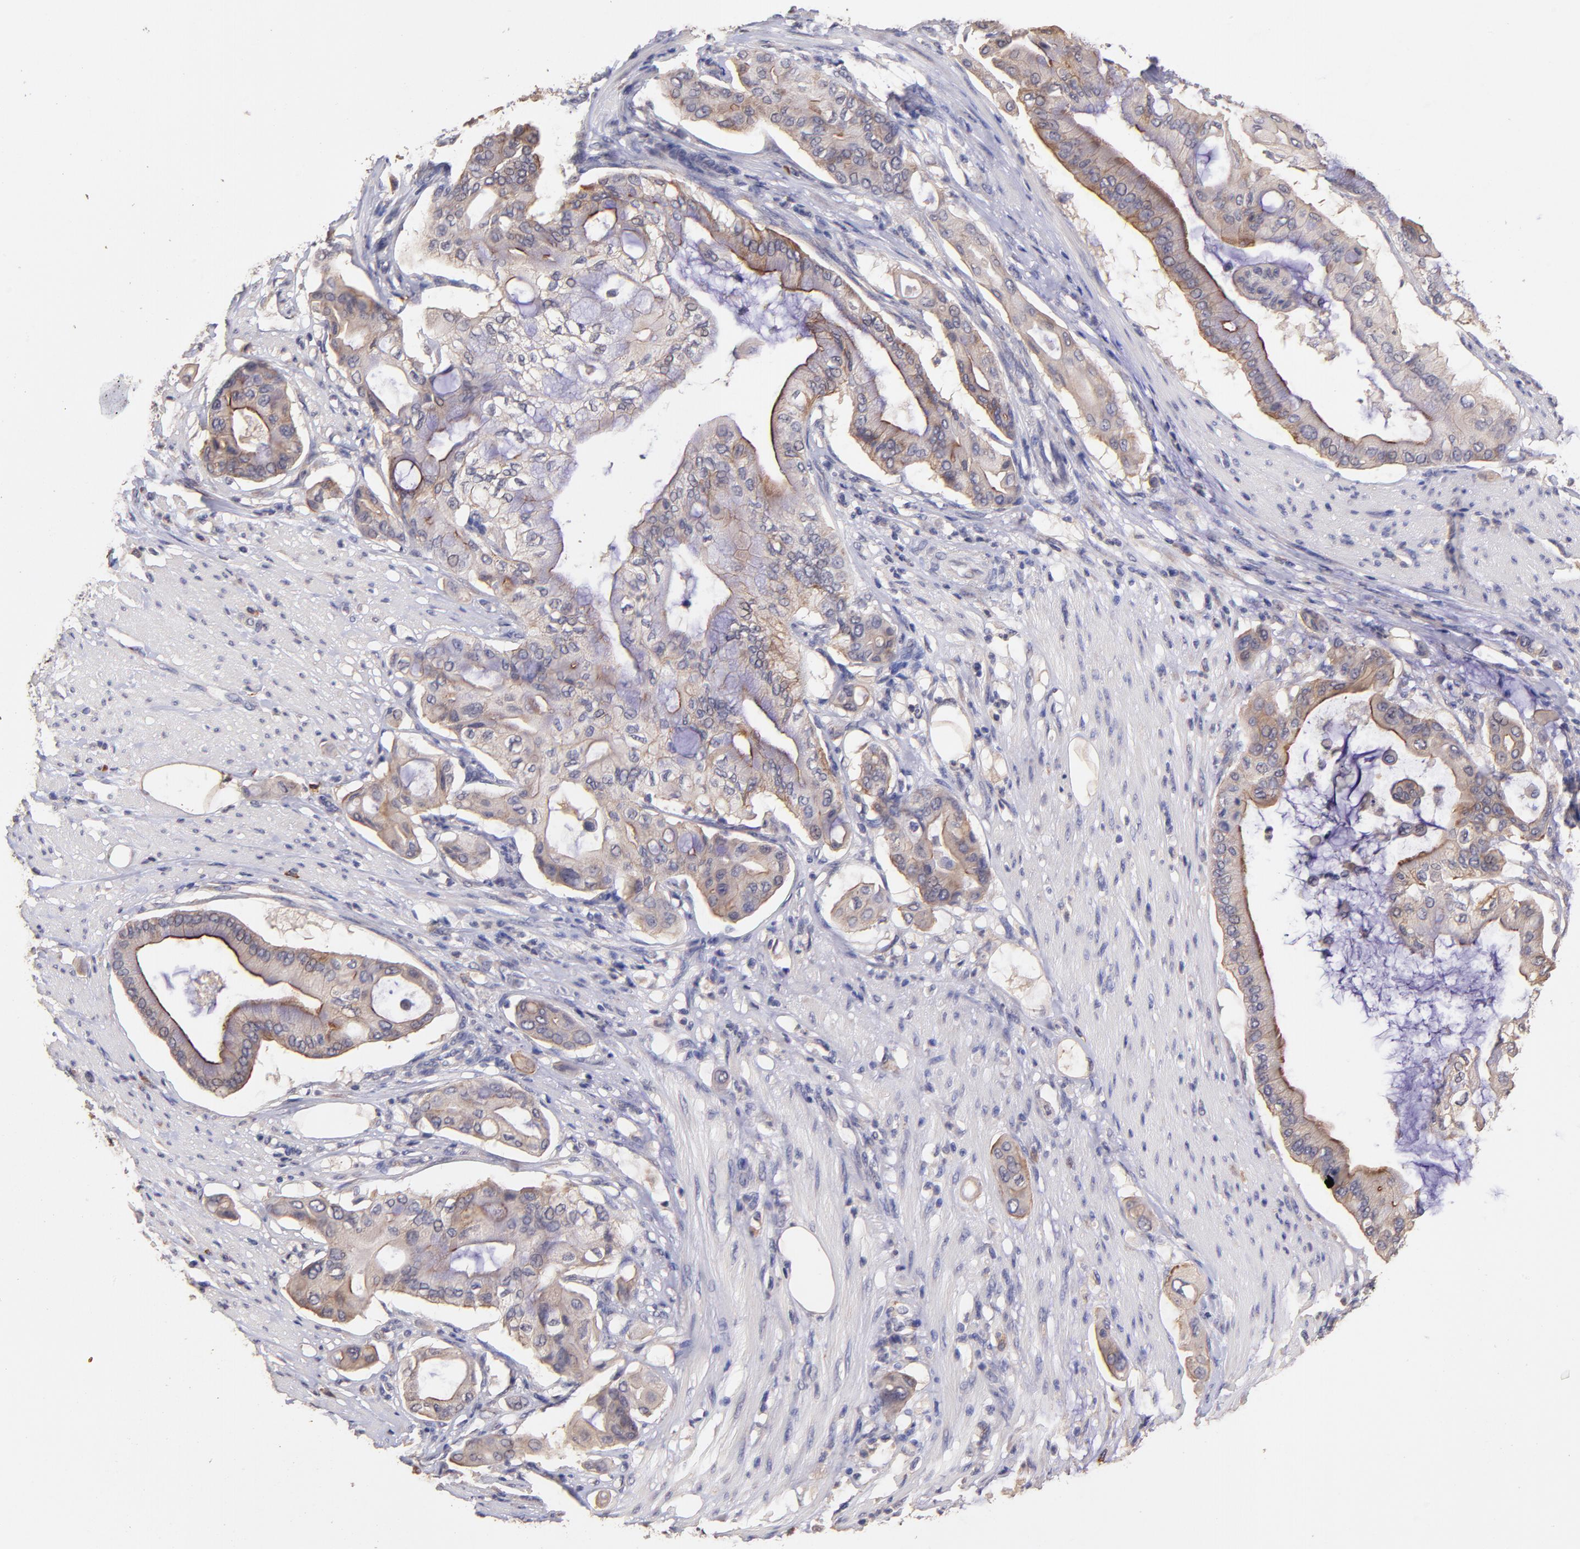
{"staining": {"intensity": "weak", "quantity": ">75%", "location": "cytoplasmic/membranous"}, "tissue": "pancreatic cancer", "cell_type": "Tumor cells", "image_type": "cancer", "snomed": [{"axis": "morphology", "description": "Adenocarcinoma, NOS"}, {"axis": "morphology", "description": "Adenocarcinoma, metastatic, NOS"}, {"axis": "topography", "description": "Lymph node"}, {"axis": "topography", "description": "Pancreas"}, {"axis": "topography", "description": "Duodenum"}], "caption": "A histopathology image of human adenocarcinoma (pancreatic) stained for a protein displays weak cytoplasmic/membranous brown staining in tumor cells.", "gene": "RNASEL", "patient": {"sex": "female", "age": 64}}